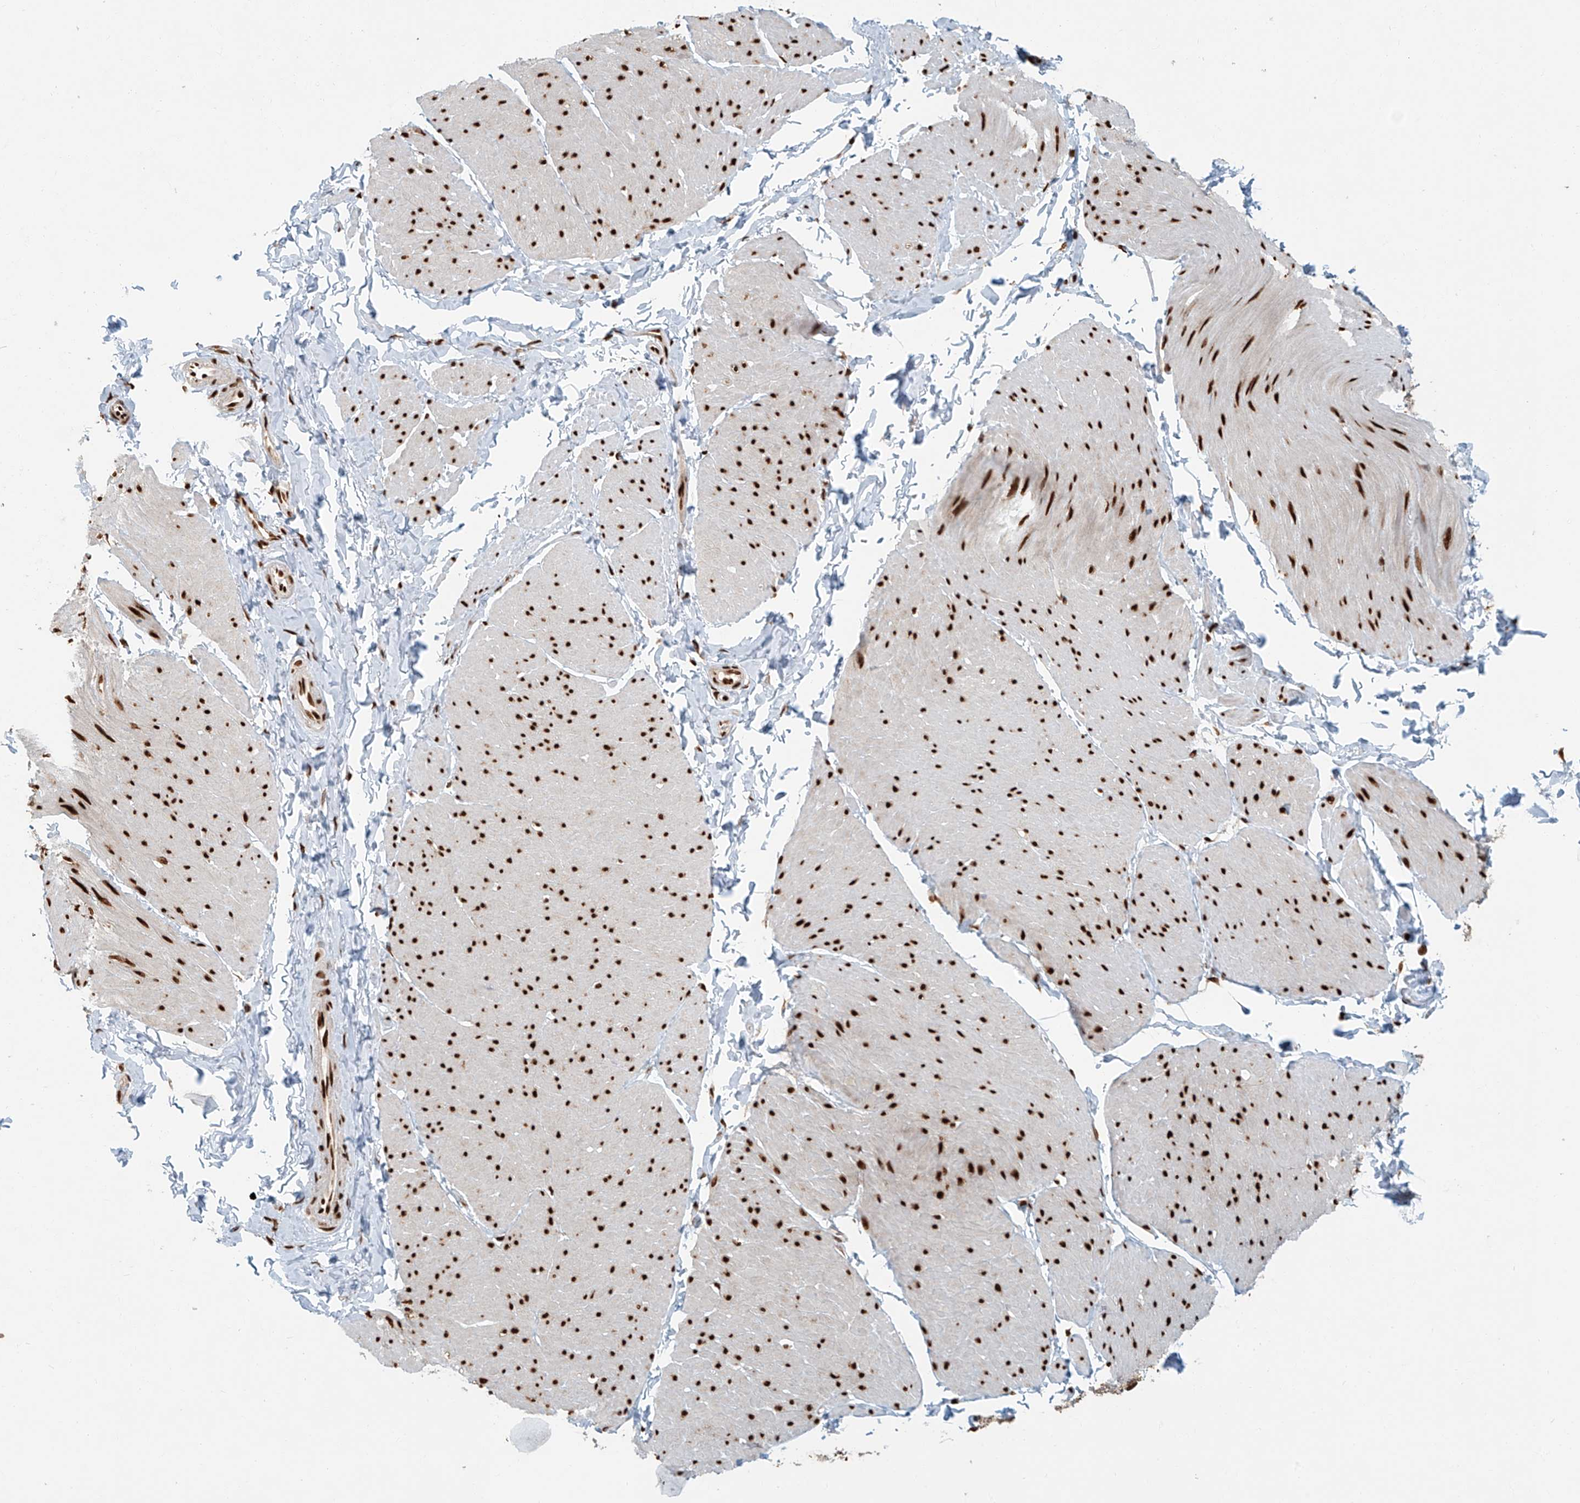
{"staining": {"intensity": "strong", "quantity": ">75%", "location": "nuclear"}, "tissue": "smooth muscle", "cell_type": "Smooth muscle cells", "image_type": "normal", "snomed": [{"axis": "morphology", "description": "Urothelial carcinoma, High grade"}, {"axis": "topography", "description": "Urinary bladder"}], "caption": "The histopathology image demonstrates immunohistochemical staining of unremarkable smooth muscle. There is strong nuclear positivity is seen in about >75% of smooth muscle cells.", "gene": "FAM193B", "patient": {"sex": "male", "age": 46}}